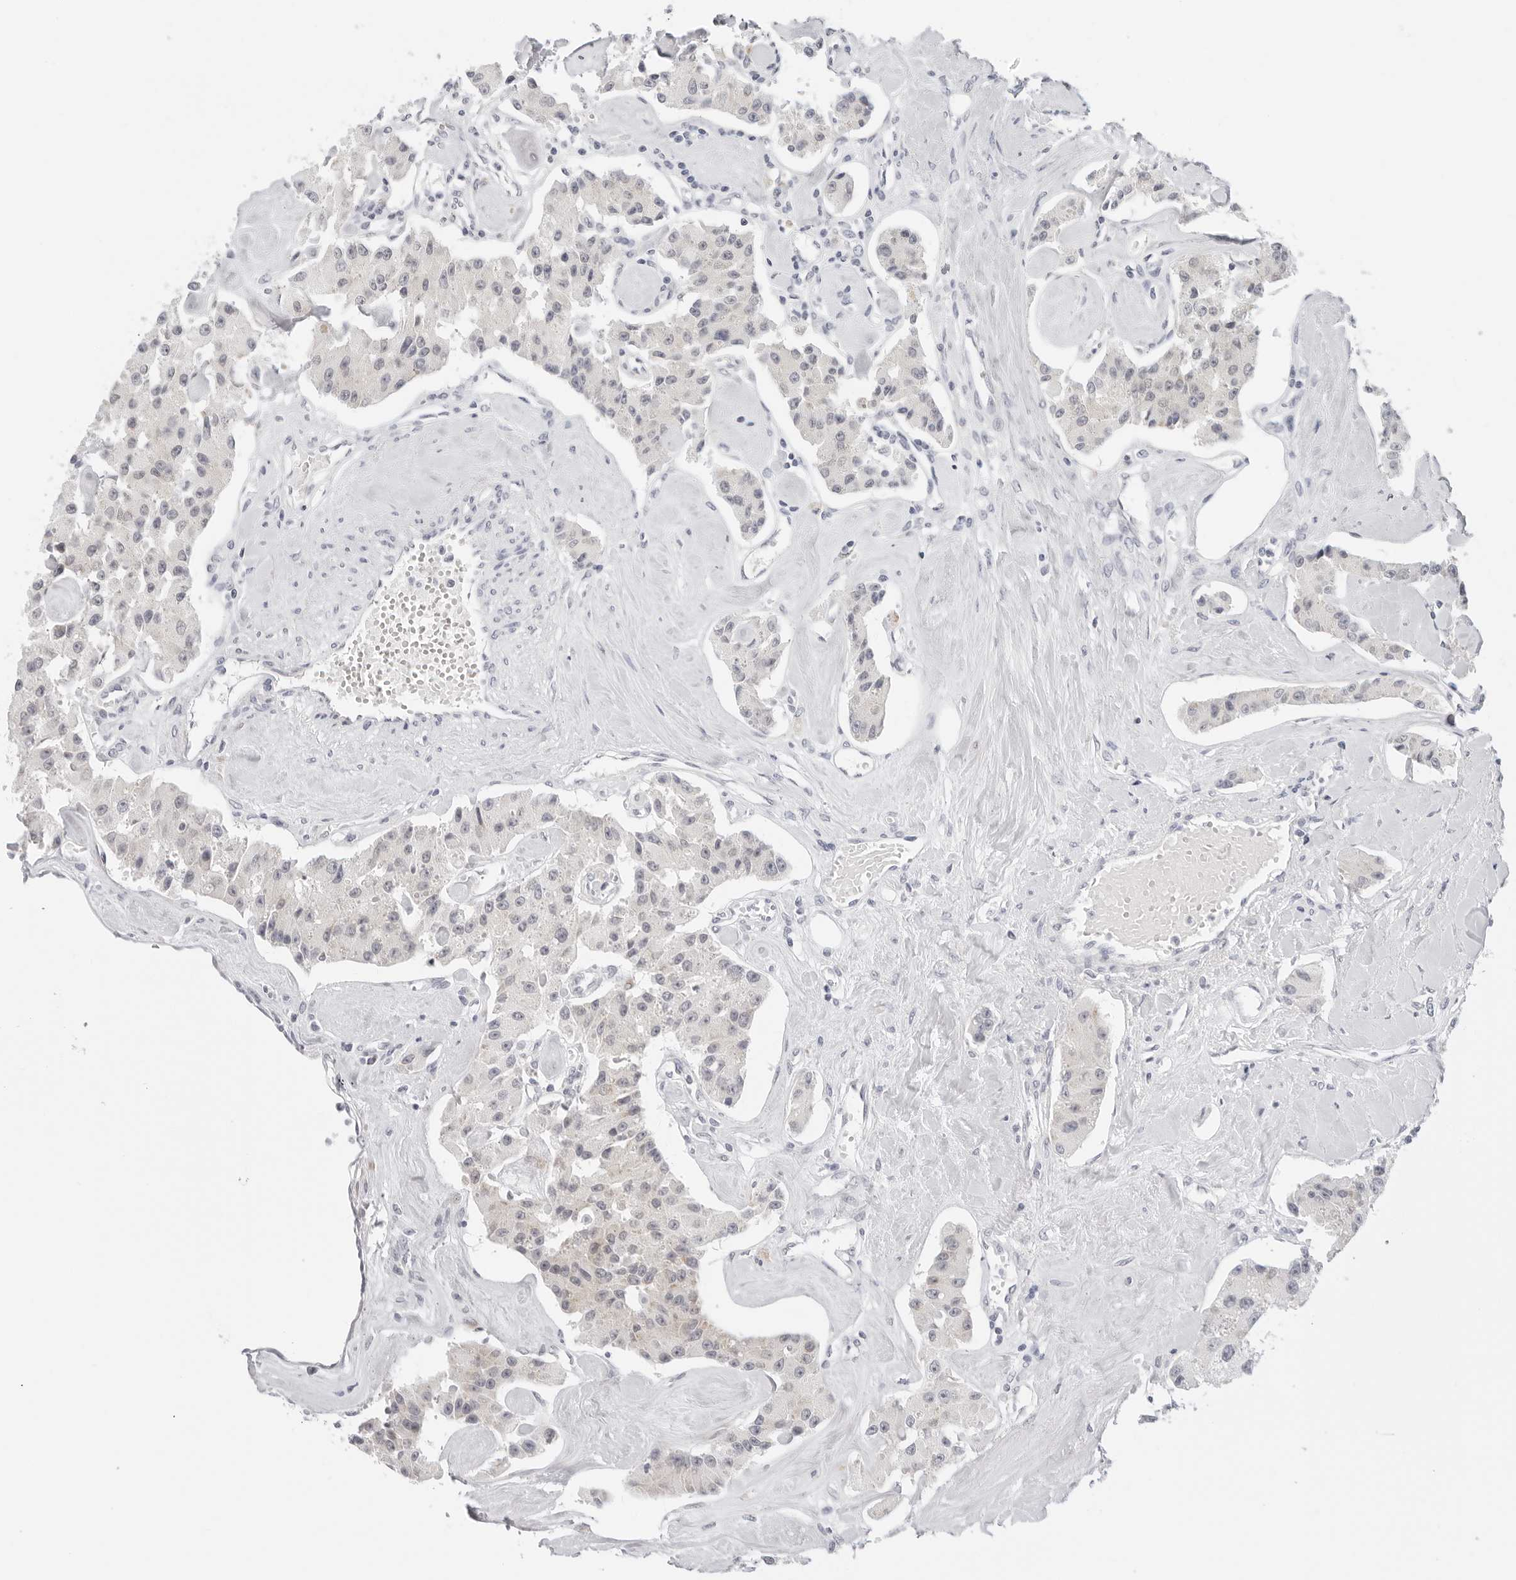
{"staining": {"intensity": "negative", "quantity": "none", "location": "none"}, "tissue": "carcinoid", "cell_type": "Tumor cells", "image_type": "cancer", "snomed": [{"axis": "morphology", "description": "Carcinoid, malignant, NOS"}, {"axis": "topography", "description": "Pancreas"}], "caption": "Immunohistochemical staining of malignant carcinoid displays no significant positivity in tumor cells.", "gene": "EDN2", "patient": {"sex": "male", "age": 41}}